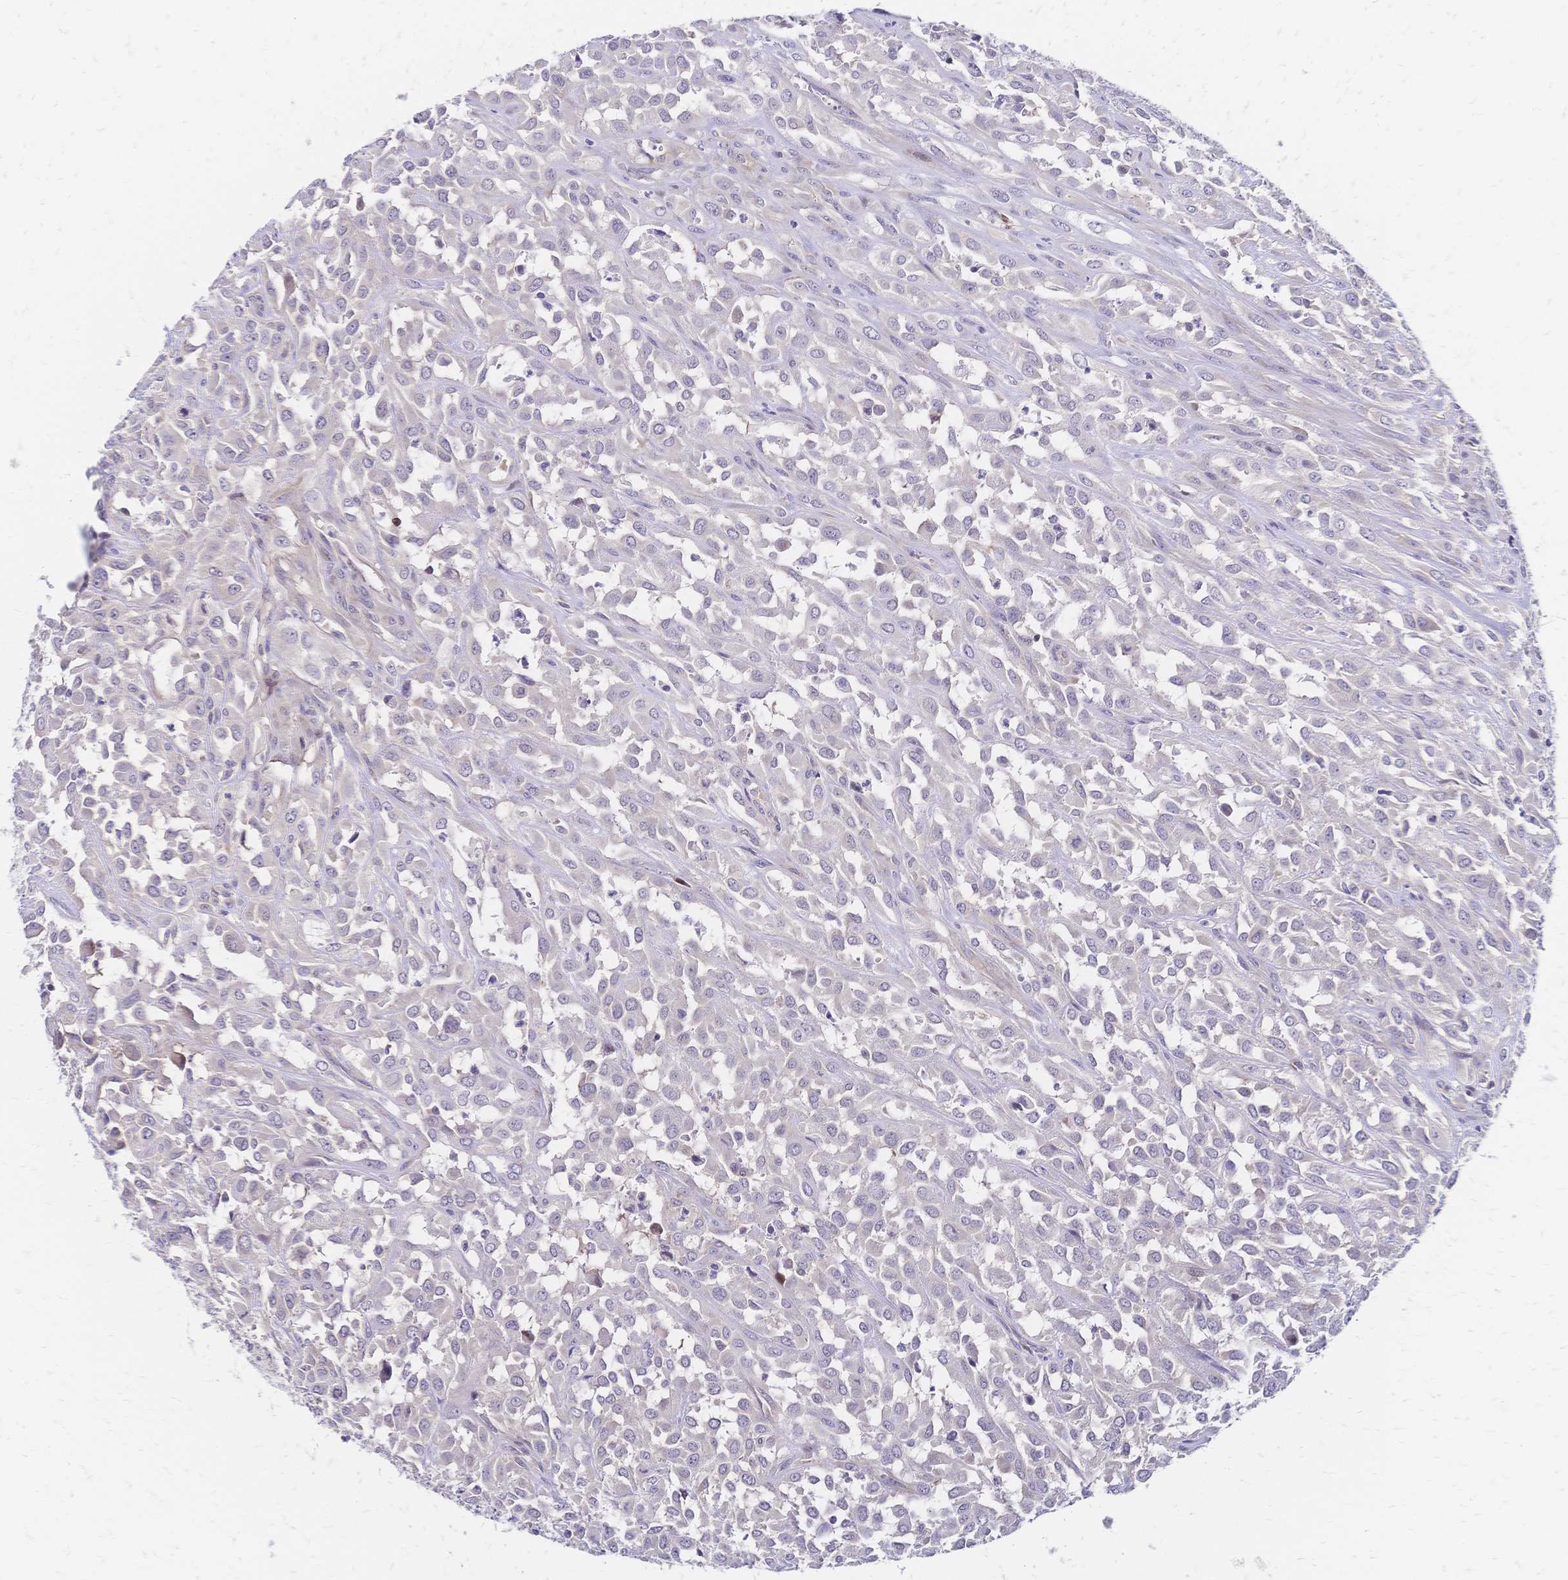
{"staining": {"intensity": "negative", "quantity": "none", "location": "none"}, "tissue": "urothelial cancer", "cell_type": "Tumor cells", "image_type": "cancer", "snomed": [{"axis": "morphology", "description": "Urothelial carcinoma, High grade"}, {"axis": "topography", "description": "Urinary bladder"}], "caption": "DAB (3,3'-diaminobenzidine) immunohistochemical staining of urothelial carcinoma (high-grade) exhibits no significant staining in tumor cells. The staining is performed using DAB (3,3'-diaminobenzidine) brown chromogen with nuclei counter-stained in using hematoxylin.", "gene": "CBX7", "patient": {"sex": "male", "age": 67}}